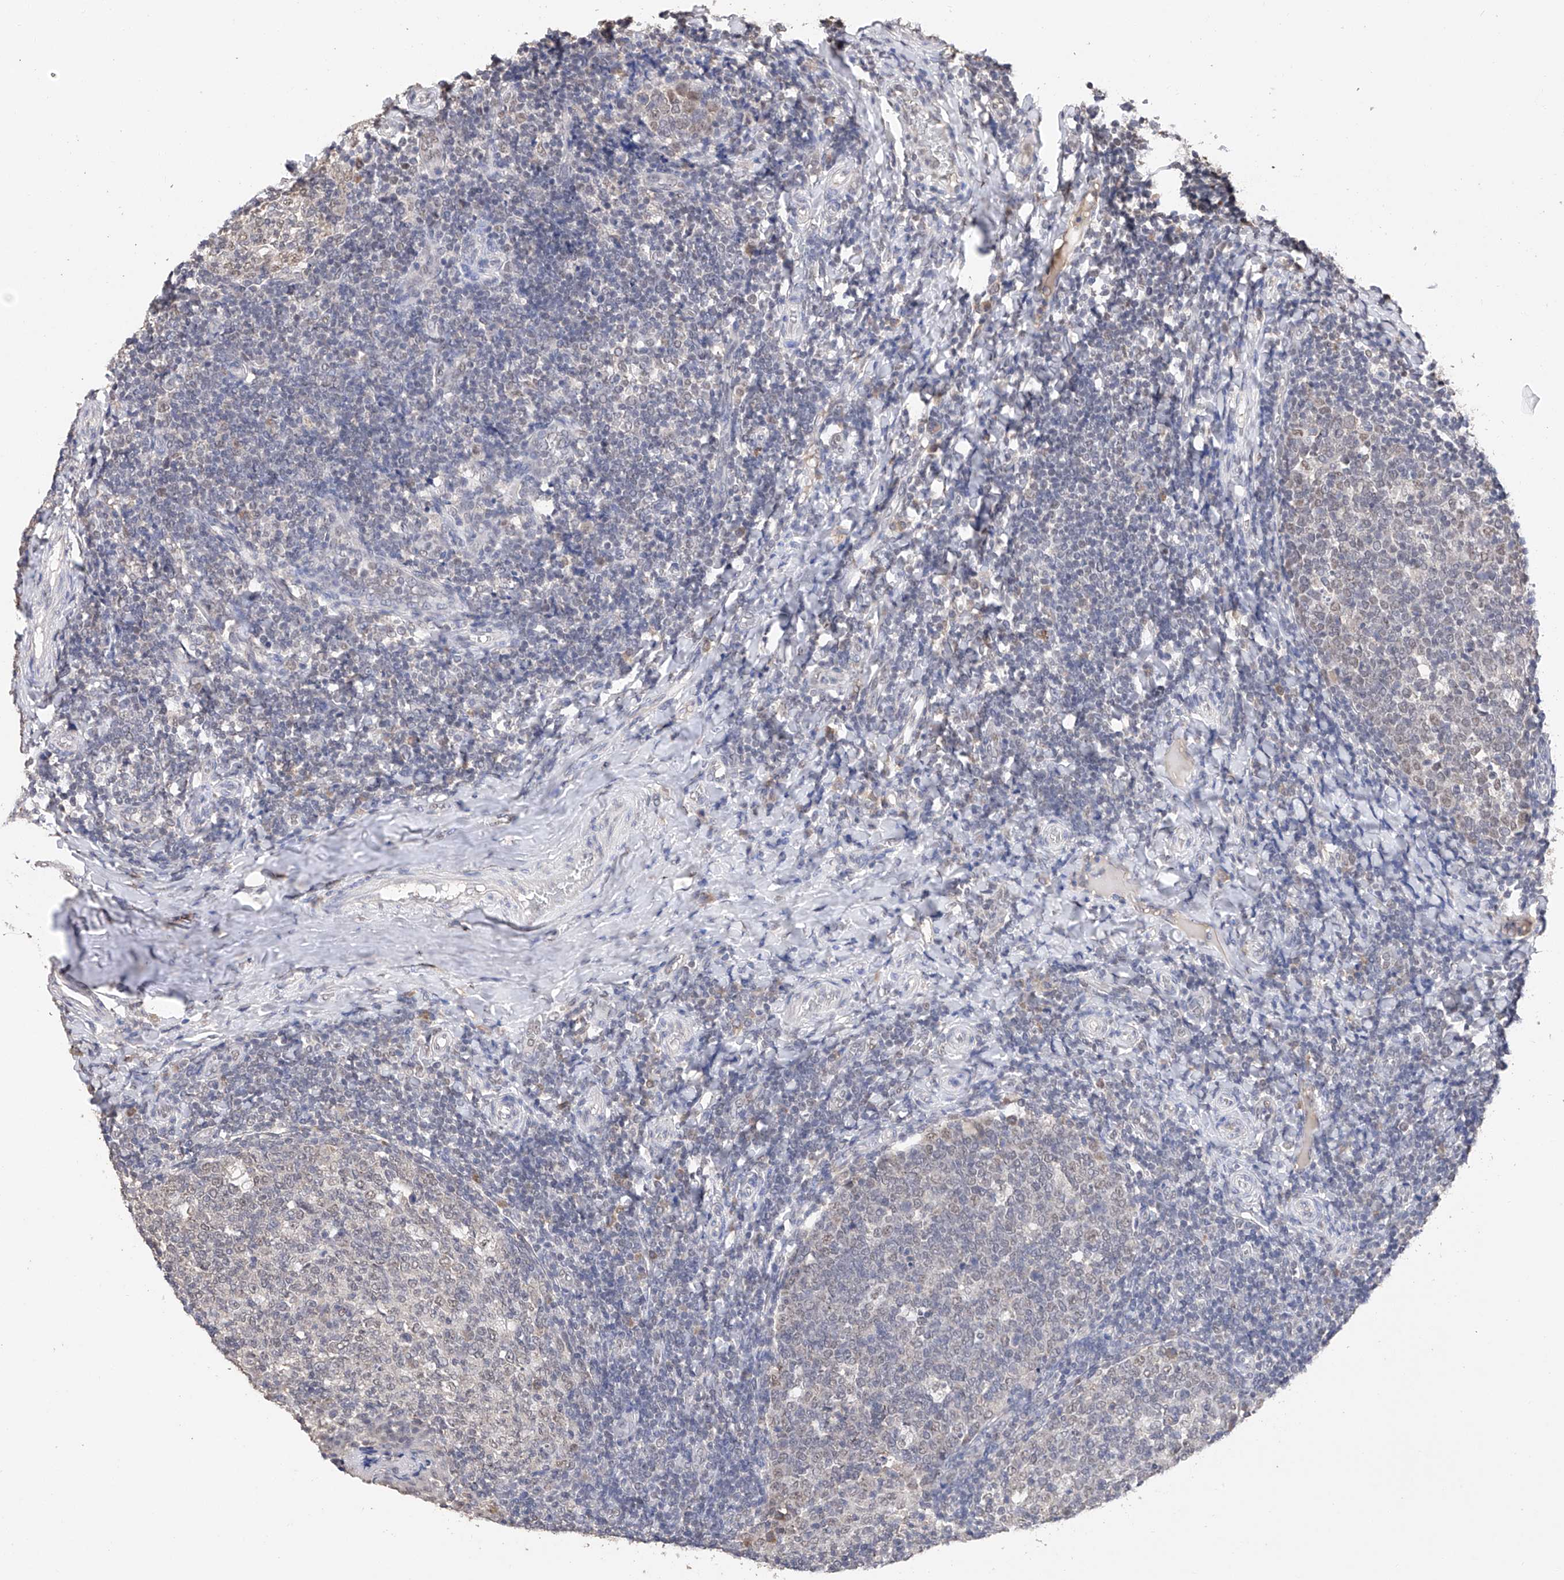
{"staining": {"intensity": "weak", "quantity": "<25%", "location": "nuclear"}, "tissue": "tonsil", "cell_type": "Germinal center cells", "image_type": "normal", "snomed": [{"axis": "morphology", "description": "Normal tissue, NOS"}, {"axis": "topography", "description": "Tonsil"}], "caption": "Immunohistochemistry (IHC) histopathology image of unremarkable tonsil stained for a protein (brown), which displays no staining in germinal center cells.", "gene": "DMAP1", "patient": {"sex": "female", "age": 19}}